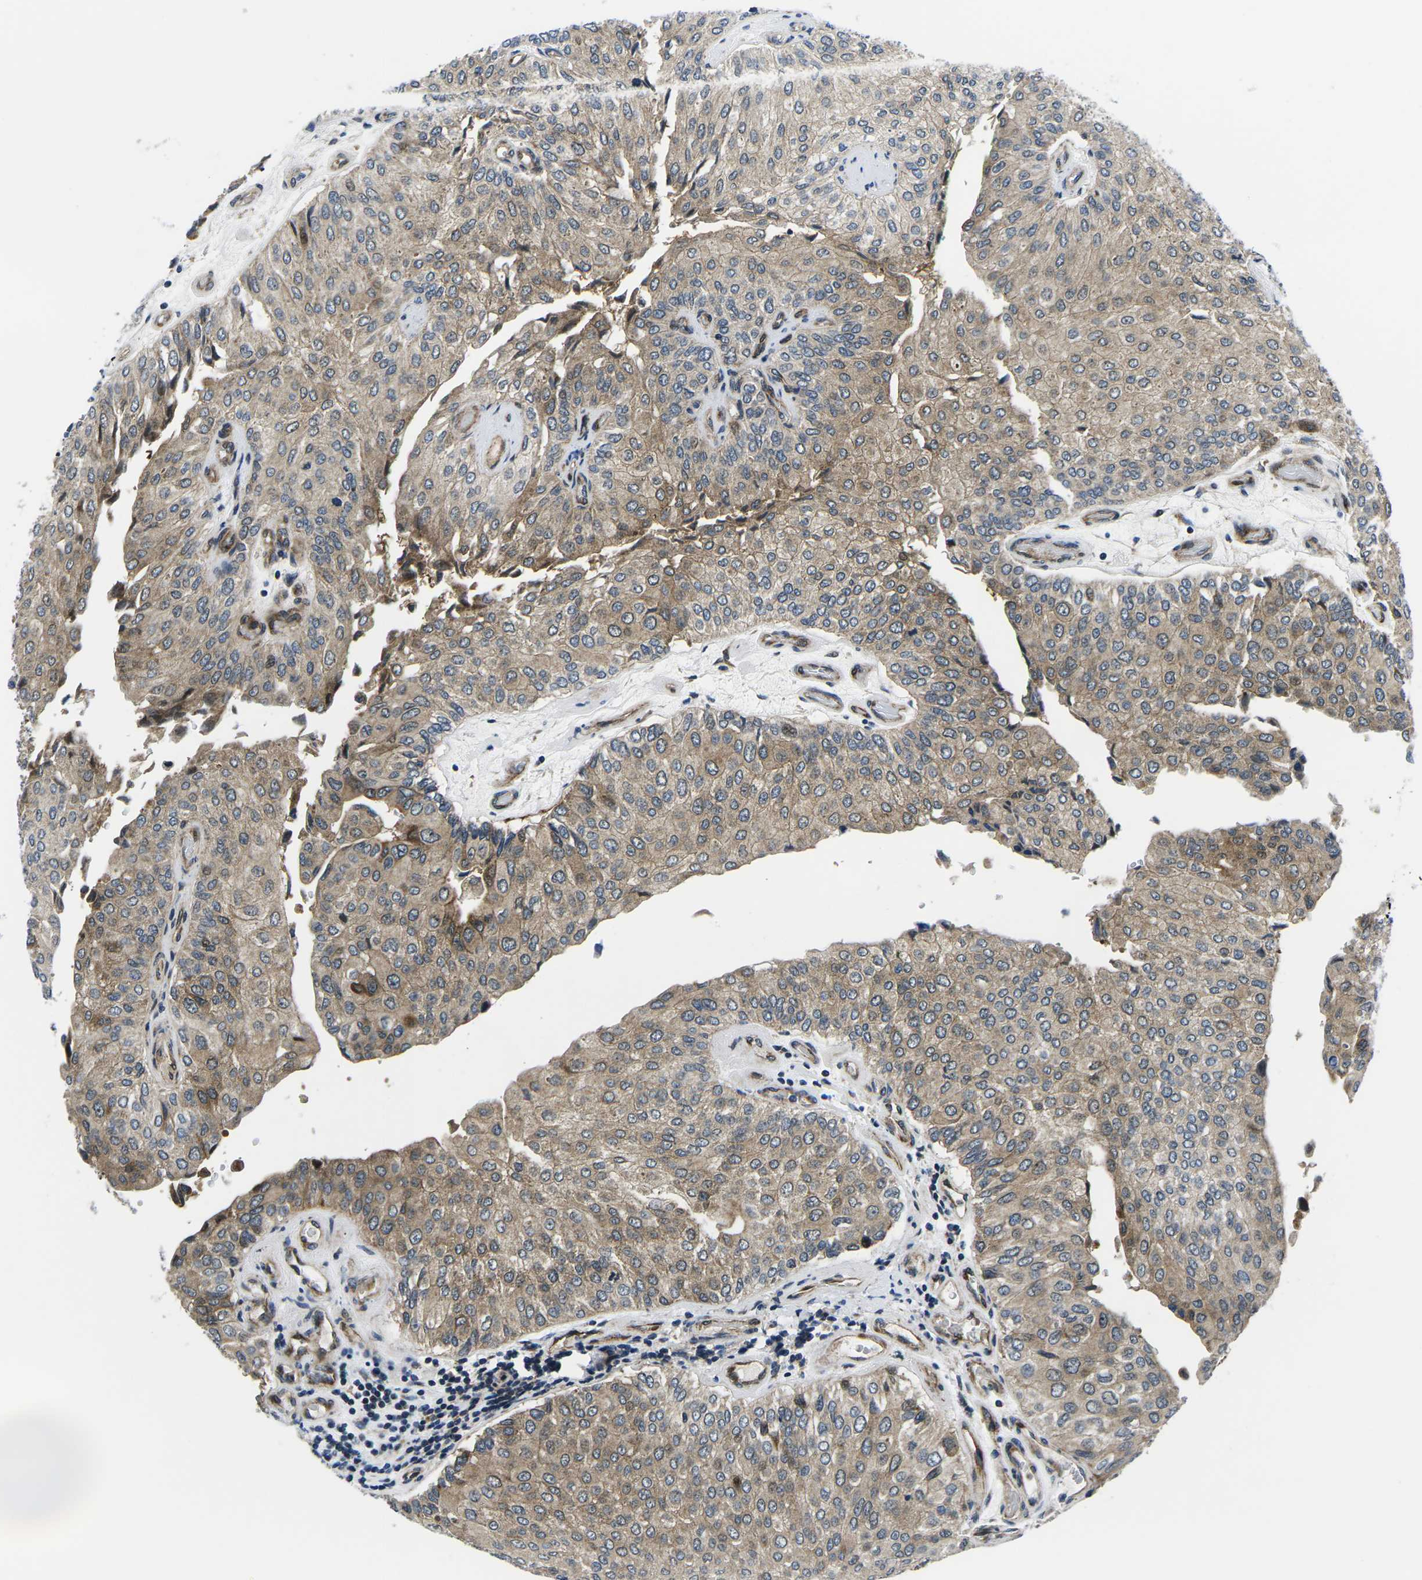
{"staining": {"intensity": "moderate", "quantity": ">75%", "location": "cytoplasmic/membranous"}, "tissue": "urothelial cancer", "cell_type": "Tumor cells", "image_type": "cancer", "snomed": [{"axis": "morphology", "description": "Urothelial carcinoma, High grade"}, {"axis": "topography", "description": "Kidney"}, {"axis": "topography", "description": "Urinary bladder"}], "caption": "Urothelial cancer stained with a protein marker reveals moderate staining in tumor cells.", "gene": "EIF4E", "patient": {"sex": "male", "age": 77}}